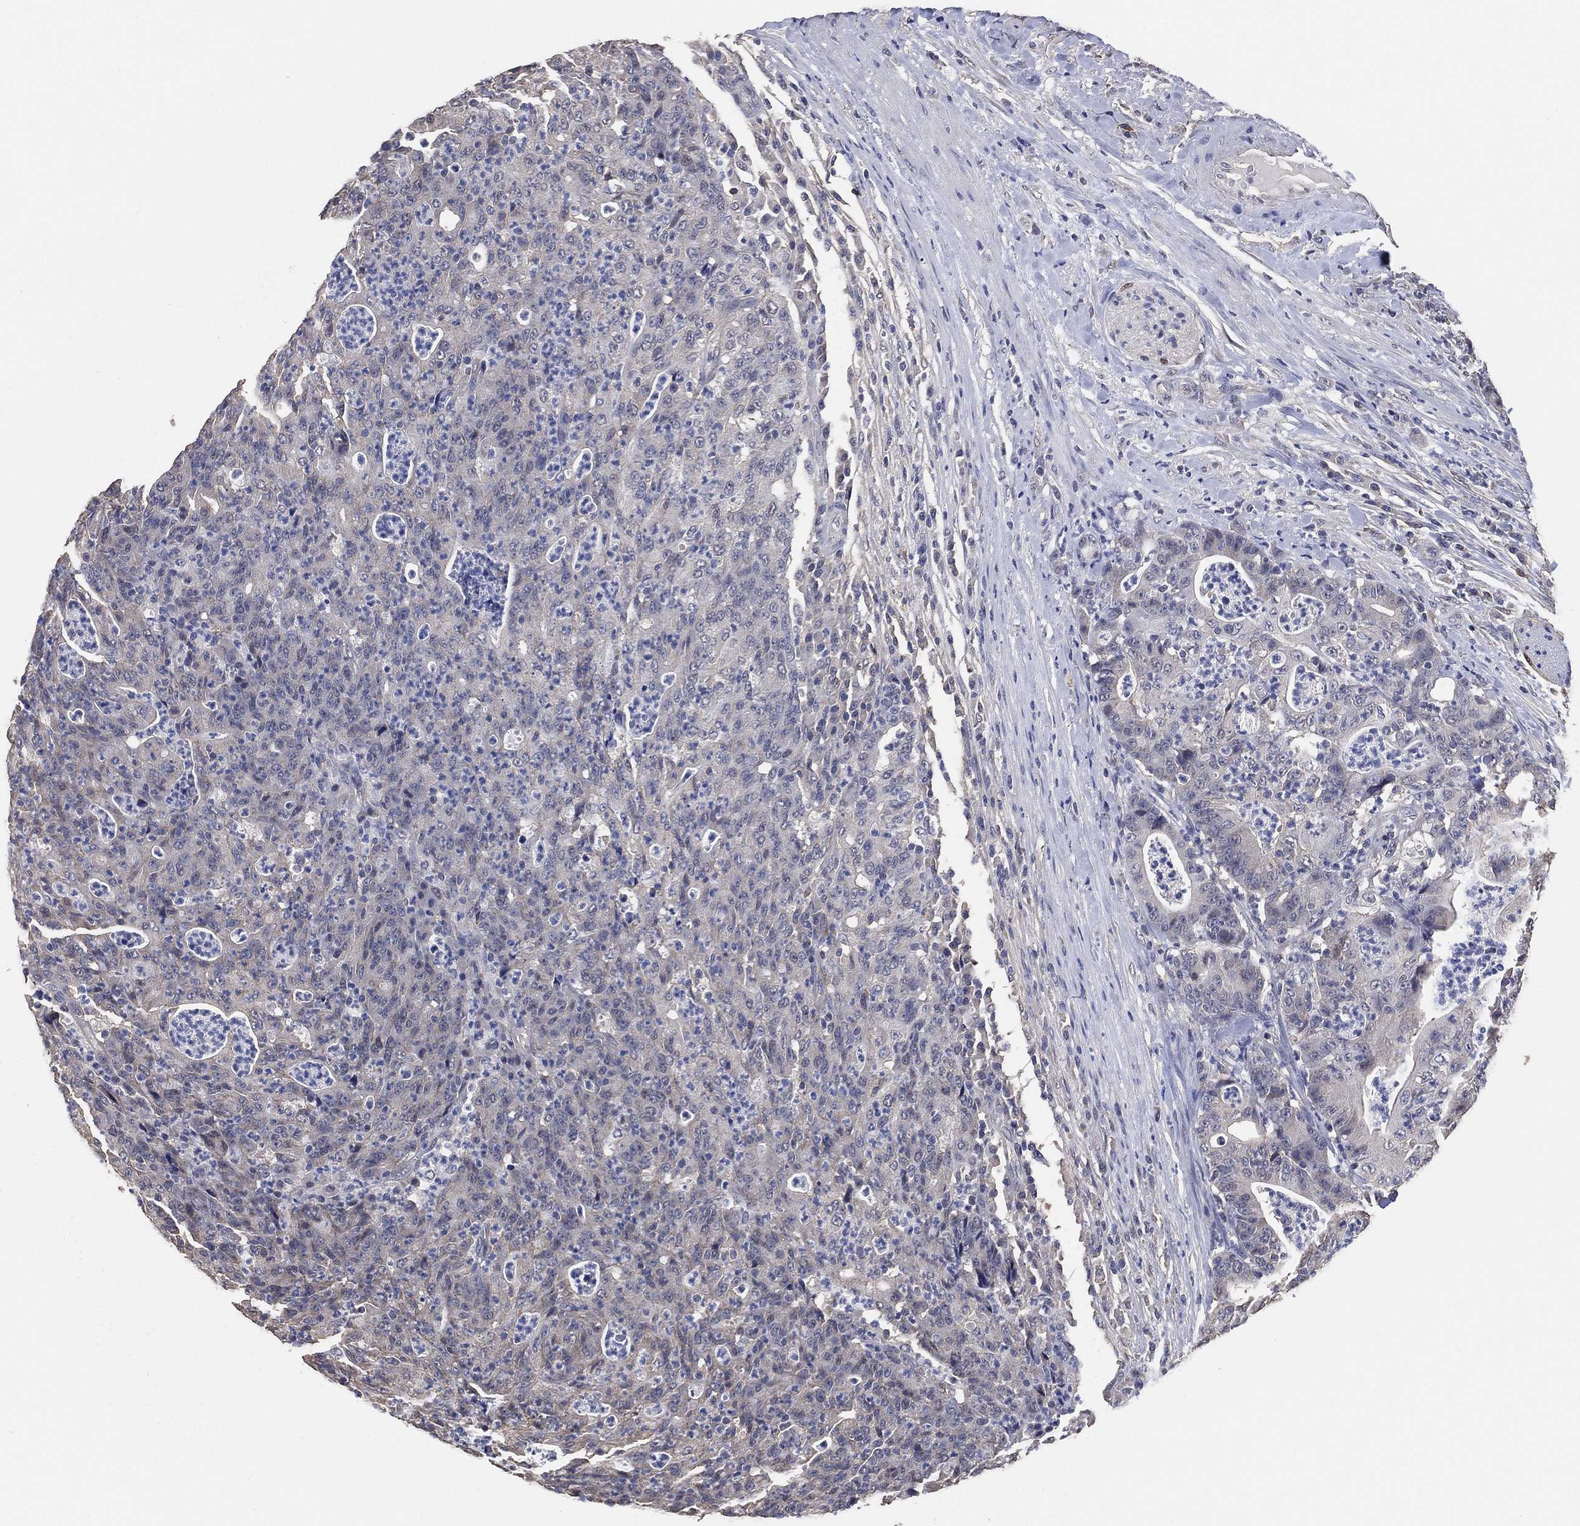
{"staining": {"intensity": "negative", "quantity": "none", "location": "none"}, "tissue": "colorectal cancer", "cell_type": "Tumor cells", "image_type": "cancer", "snomed": [{"axis": "morphology", "description": "Adenocarcinoma, NOS"}, {"axis": "topography", "description": "Colon"}], "caption": "Immunohistochemistry of adenocarcinoma (colorectal) displays no expression in tumor cells.", "gene": "KLK5", "patient": {"sex": "male", "age": 70}}